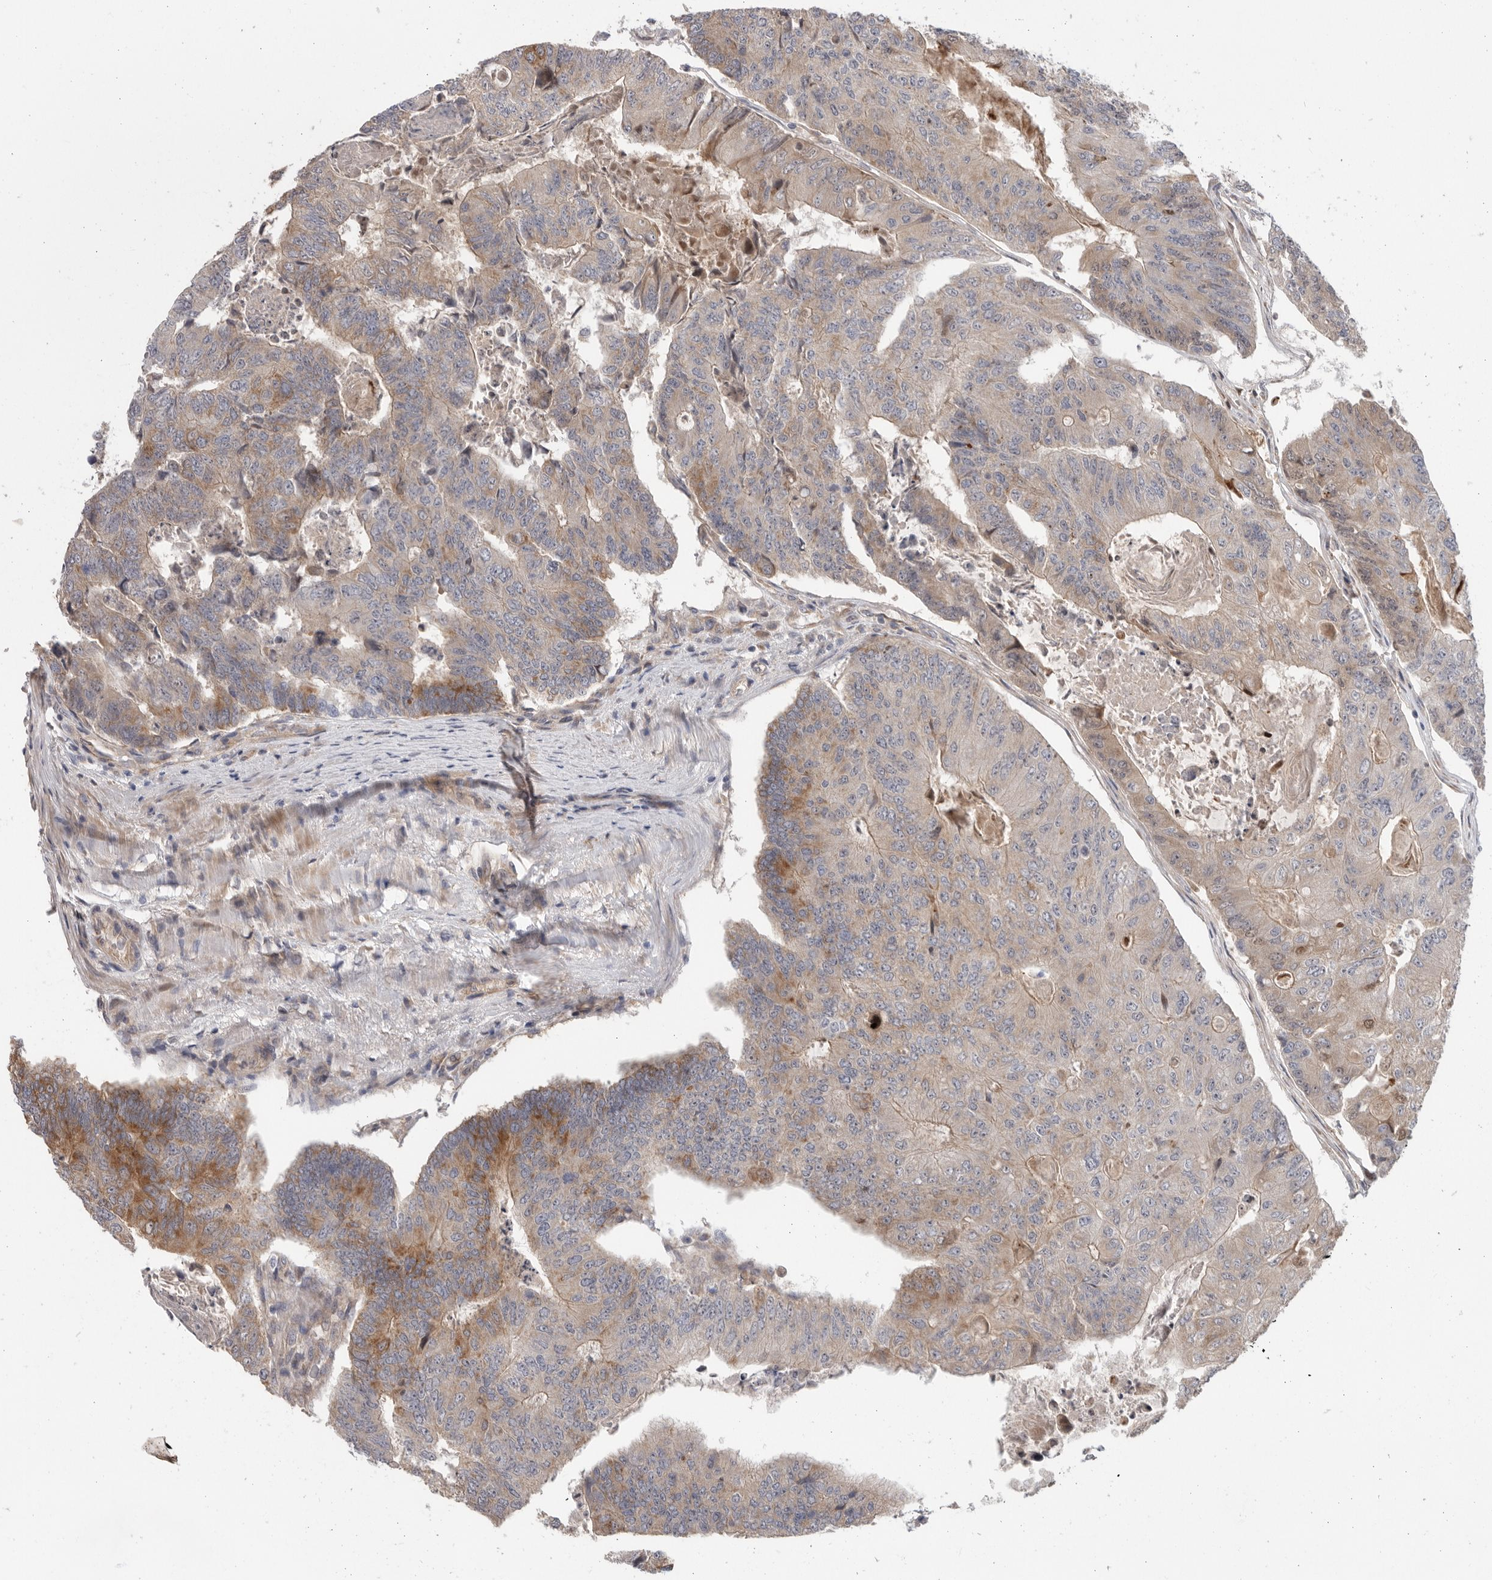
{"staining": {"intensity": "moderate", "quantity": "<25%", "location": "cytoplasmic/membranous"}, "tissue": "colorectal cancer", "cell_type": "Tumor cells", "image_type": "cancer", "snomed": [{"axis": "morphology", "description": "Adenocarcinoma, NOS"}, {"axis": "topography", "description": "Colon"}], "caption": "Immunohistochemistry of adenocarcinoma (colorectal) exhibits low levels of moderate cytoplasmic/membranous staining in approximately <25% of tumor cells.", "gene": "MTFR1L", "patient": {"sex": "female", "age": 67}}